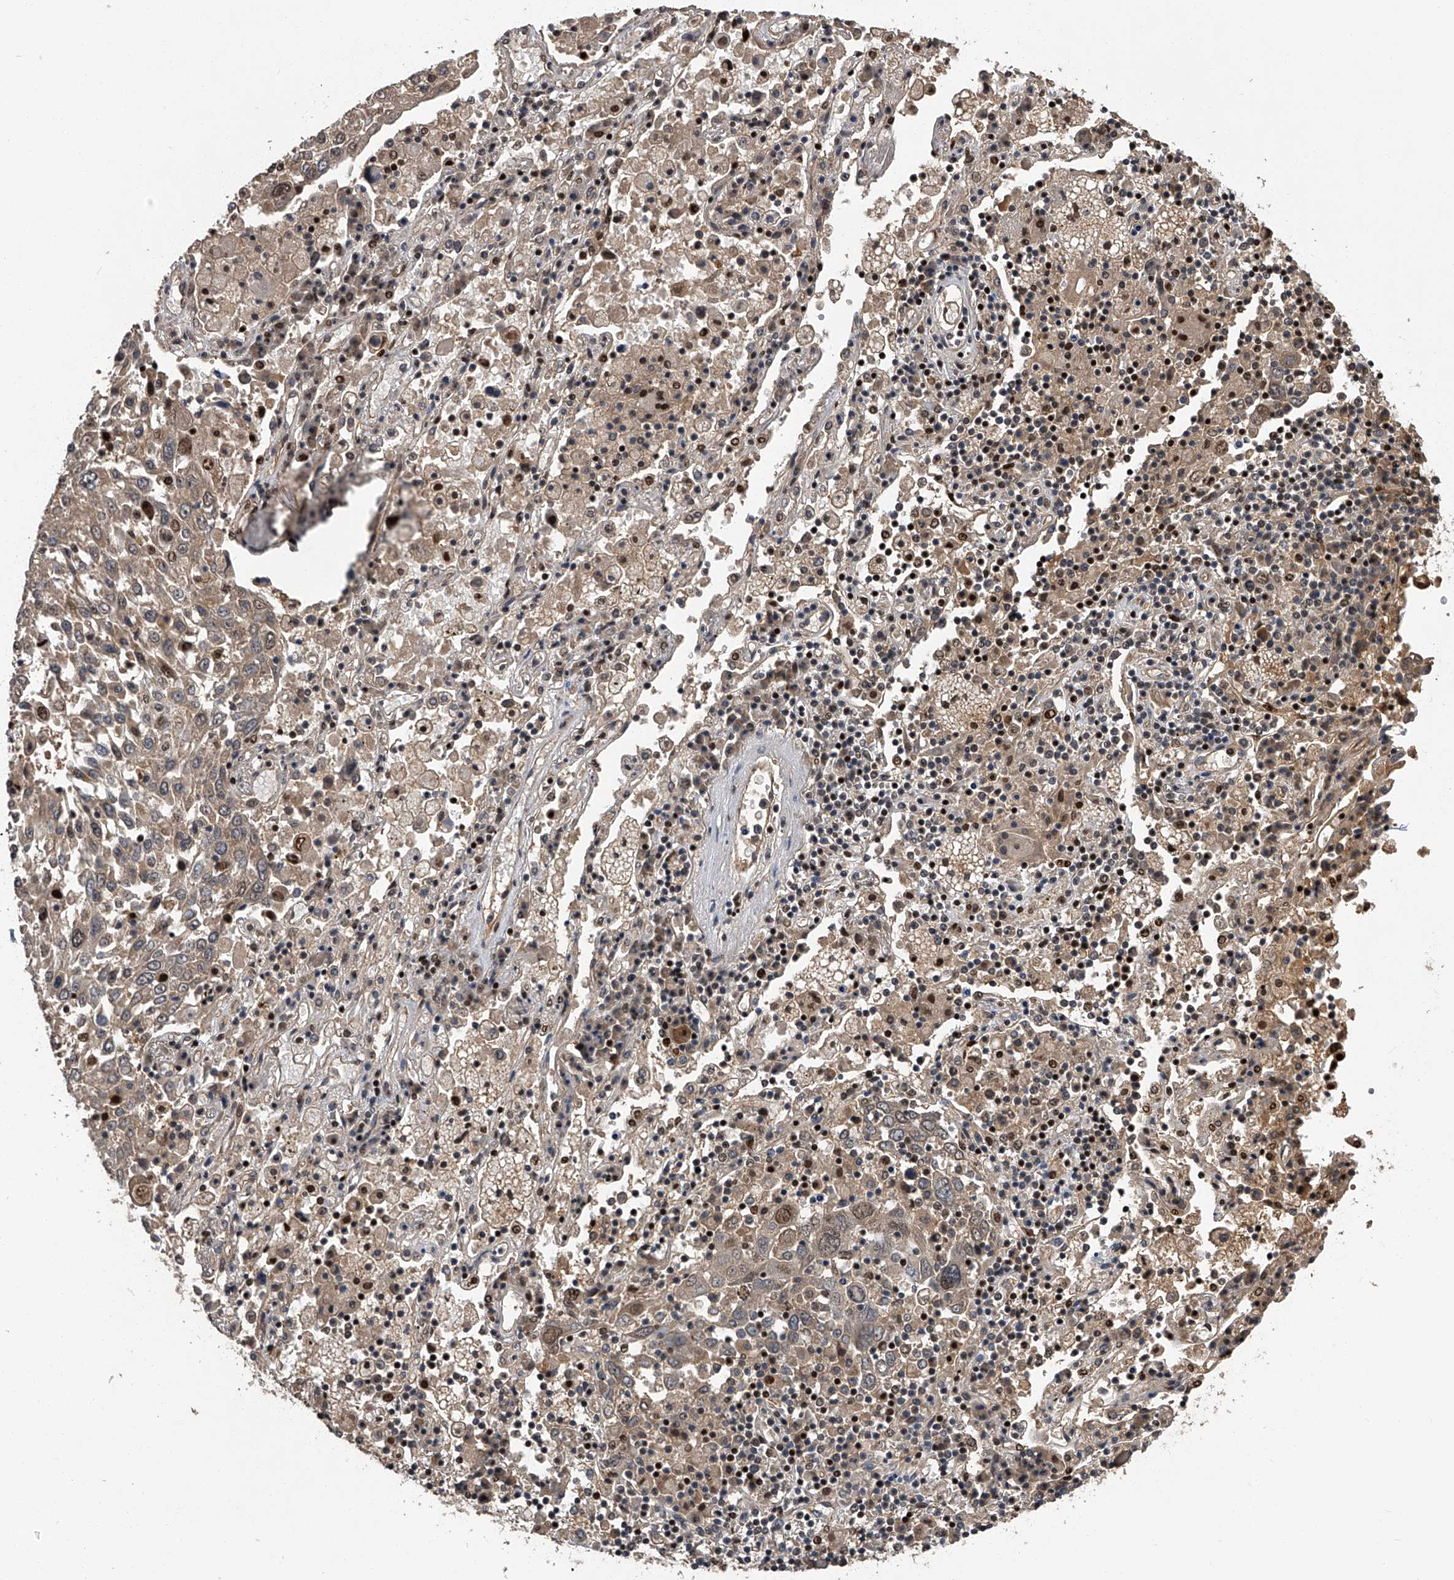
{"staining": {"intensity": "weak", "quantity": ">75%", "location": "cytoplasmic/membranous"}, "tissue": "lung cancer", "cell_type": "Tumor cells", "image_type": "cancer", "snomed": [{"axis": "morphology", "description": "Squamous cell carcinoma, NOS"}, {"axis": "topography", "description": "Lung"}], "caption": "Immunohistochemistry (IHC) micrograph of neoplastic tissue: lung cancer (squamous cell carcinoma) stained using IHC reveals low levels of weak protein expression localized specifically in the cytoplasmic/membranous of tumor cells, appearing as a cytoplasmic/membranous brown color.", "gene": "SLC12A8", "patient": {"sex": "male", "age": 65}}